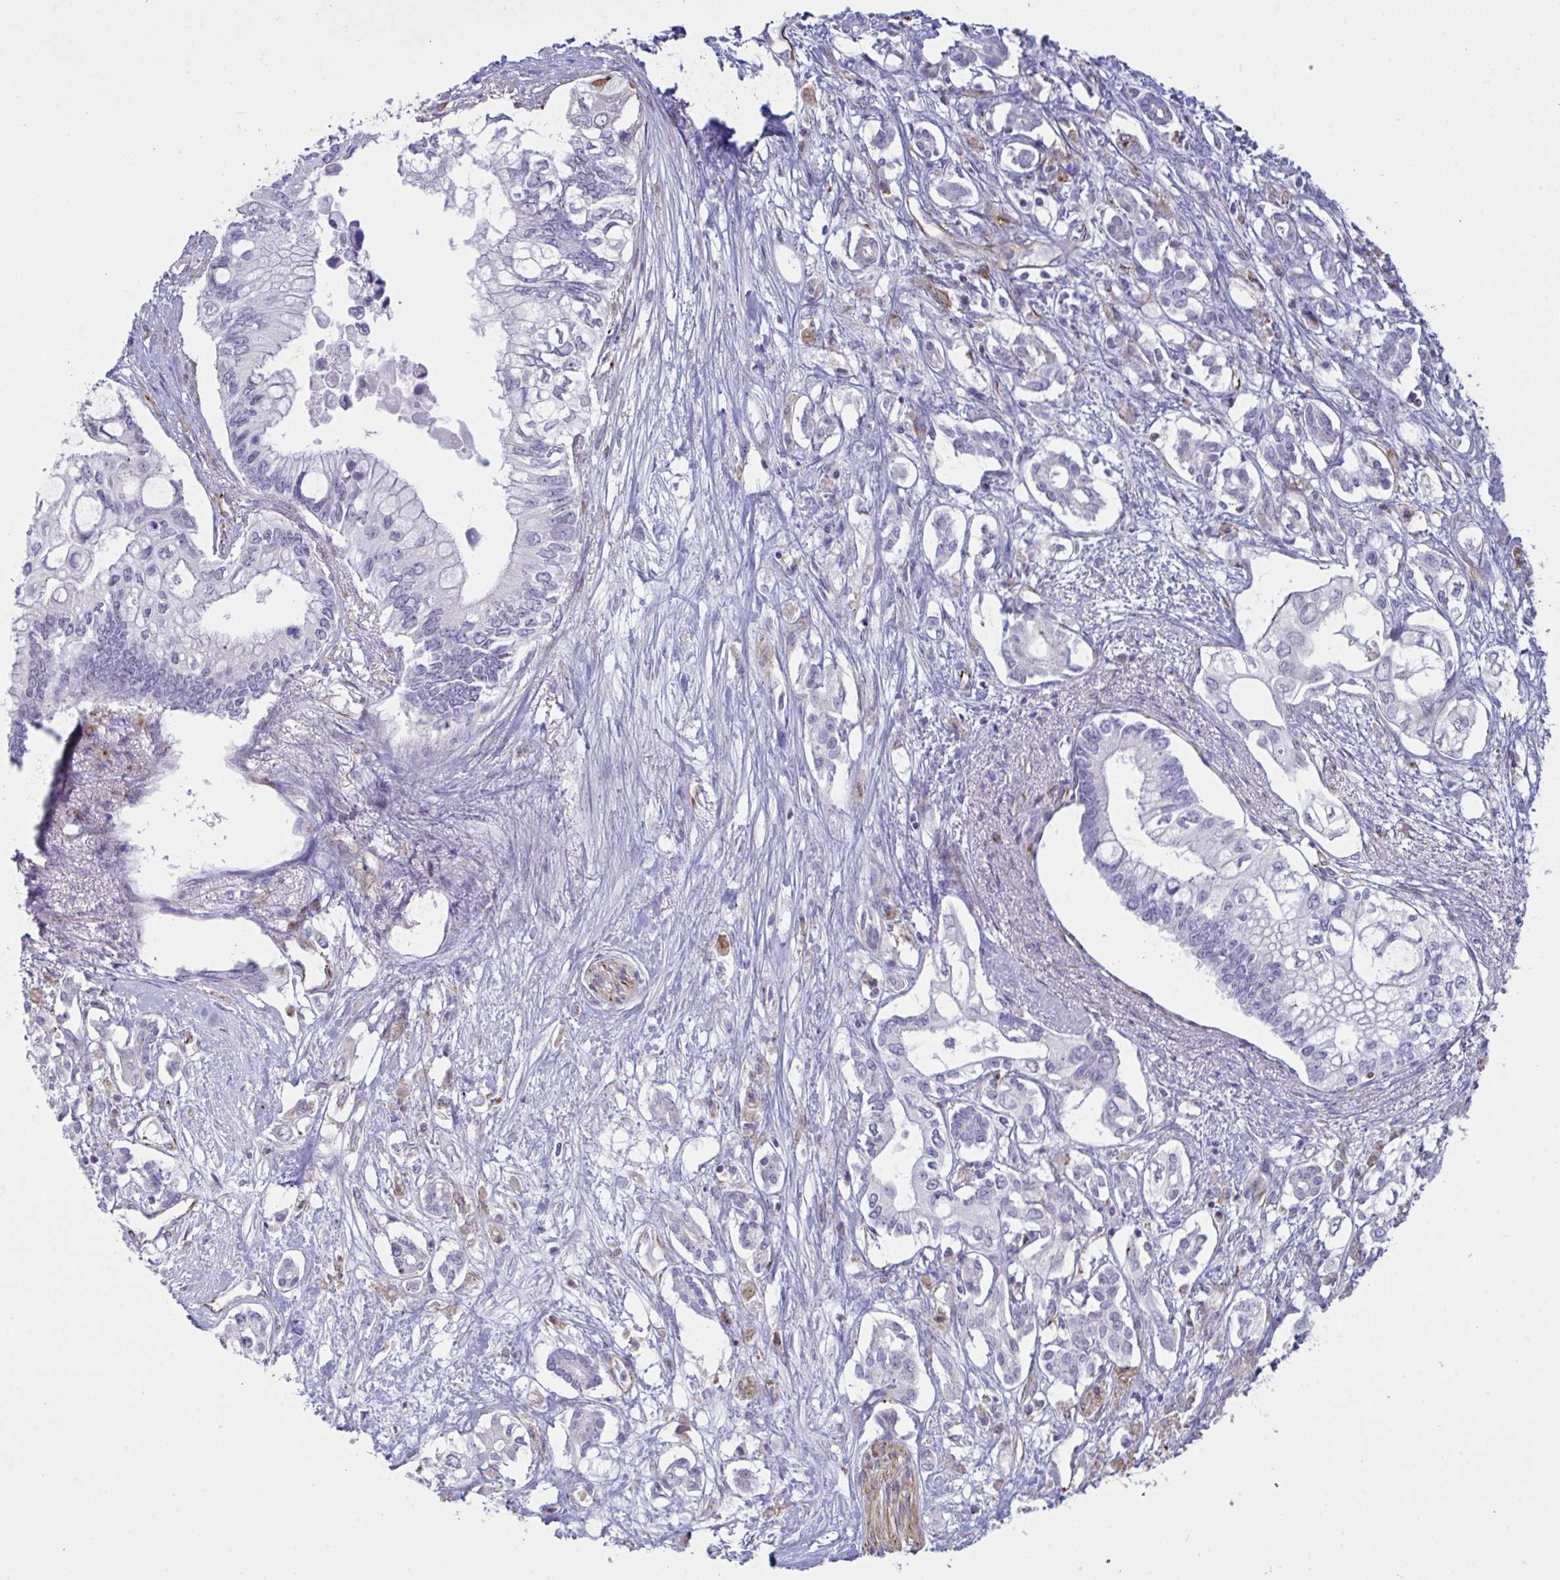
{"staining": {"intensity": "negative", "quantity": "none", "location": "none"}, "tissue": "pancreatic cancer", "cell_type": "Tumor cells", "image_type": "cancer", "snomed": [{"axis": "morphology", "description": "Adenocarcinoma, NOS"}, {"axis": "topography", "description": "Pancreas"}], "caption": "Immunohistochemistry micrograph of neoplastic tissue: adenocarcinoma (pancreatic) stained with DAB exhibits no significant protein positivity in tumor cells.", "gene": "DCBLD1", "patient": {"sex": "female", "age": 63}}